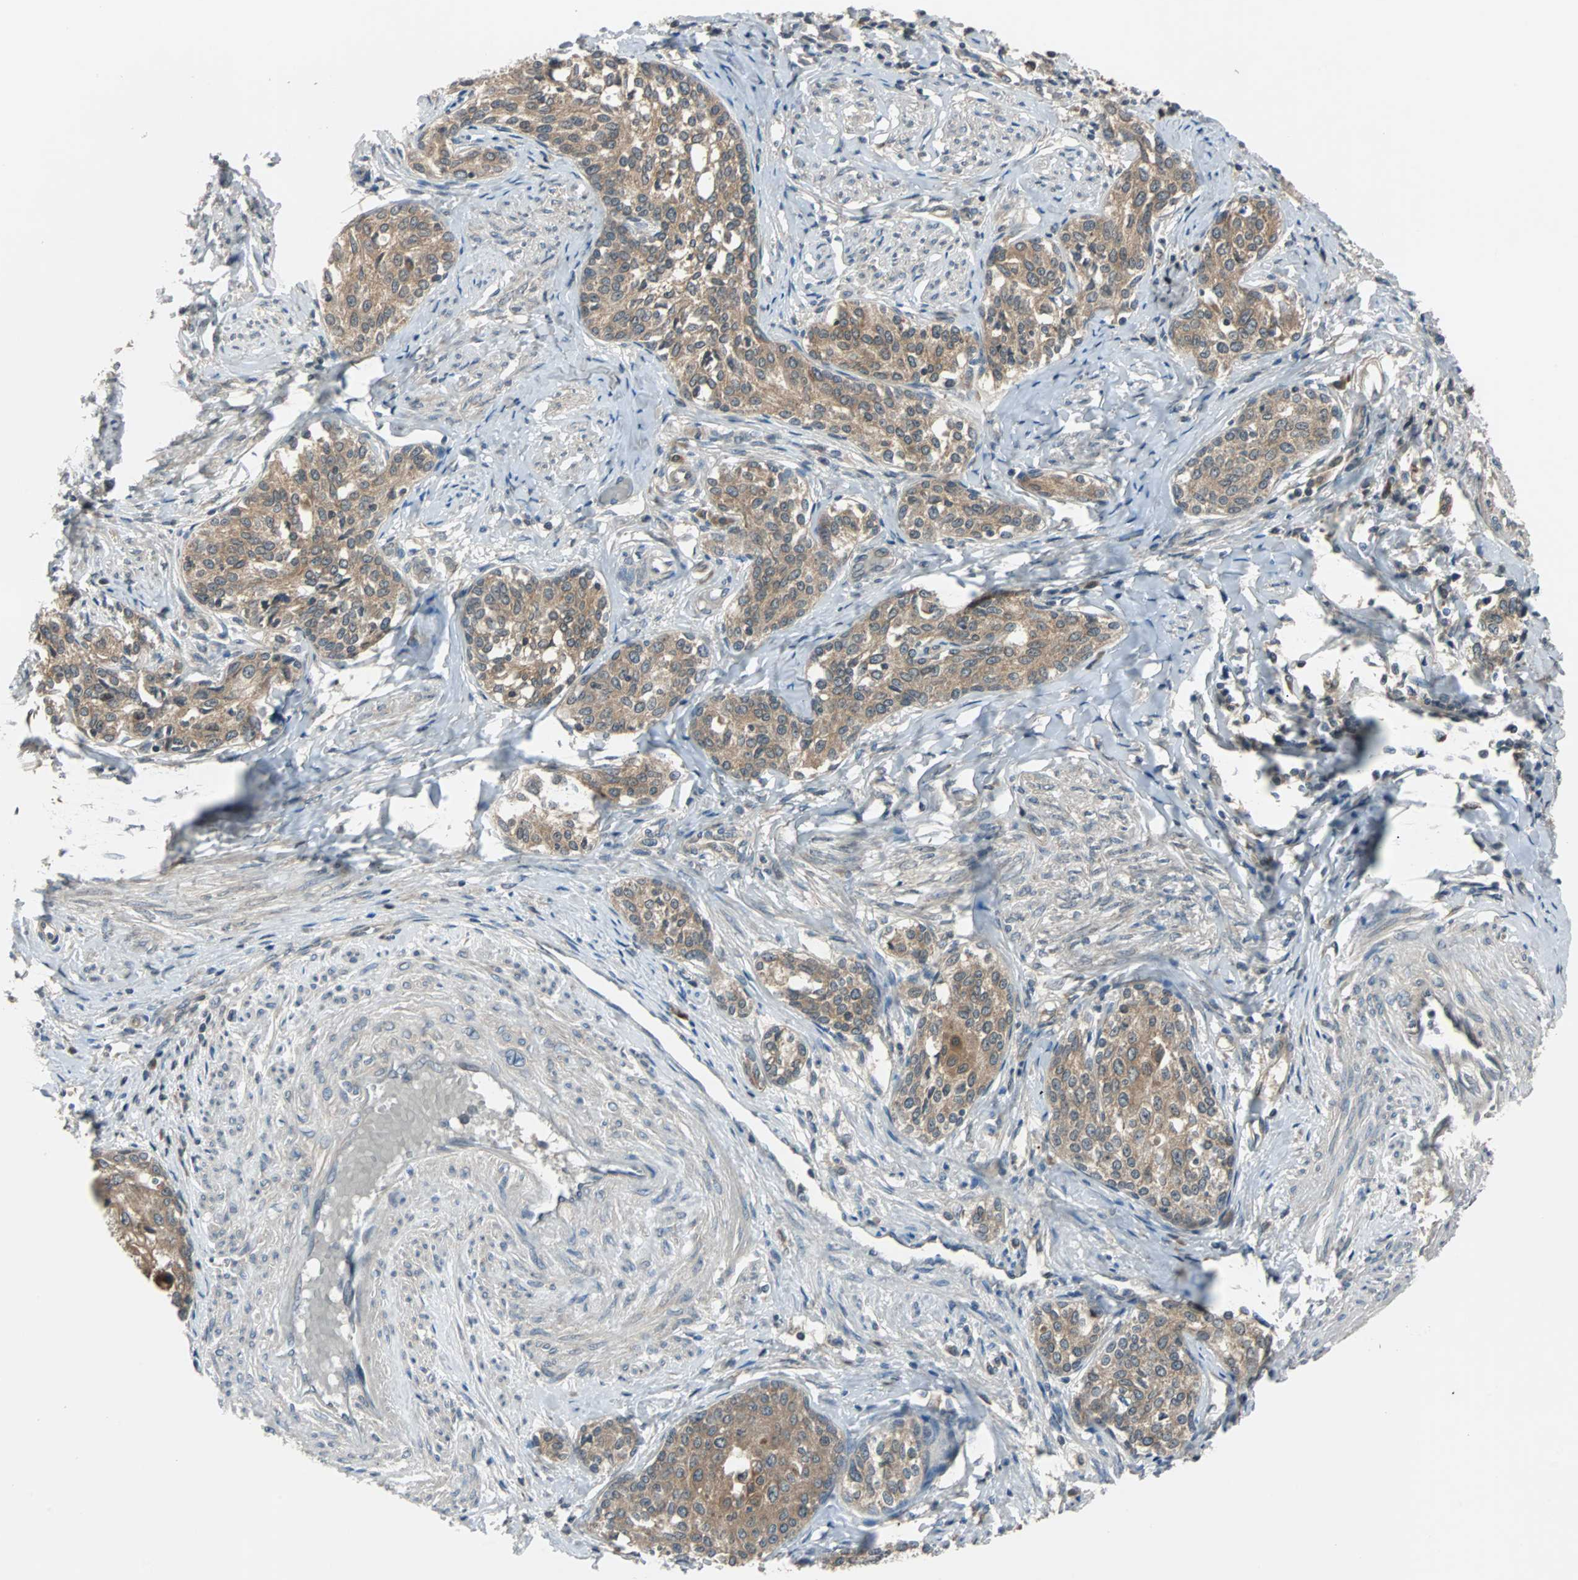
{"staining": {"intensity": "moderate", "quantity": ">75%", "location": "cytoplasmic/membranous"}, "tissue": "cervical cancer", "cell_type": "Tumor cells", "image_type": "cancer", "snomed": [{"axis": "morphology", "description": "Squamous cell carcinoma, NOS"}, {"axis": "morphology", "description": "Adenocarcinoma, NOS"}, {"axis": "topography", "description": "Cervix"}], "caption": "Cervical cancer stained with IHC demonstrates moderate cytoplasmic/membranous staining in about >75% of tumor cells. (DAB (3,3'-diaminobenzidine) IHC with brightfield microscopy, high magnification).", "gene": "ARF1", "patient": {"sex": "female", "age": 52}}